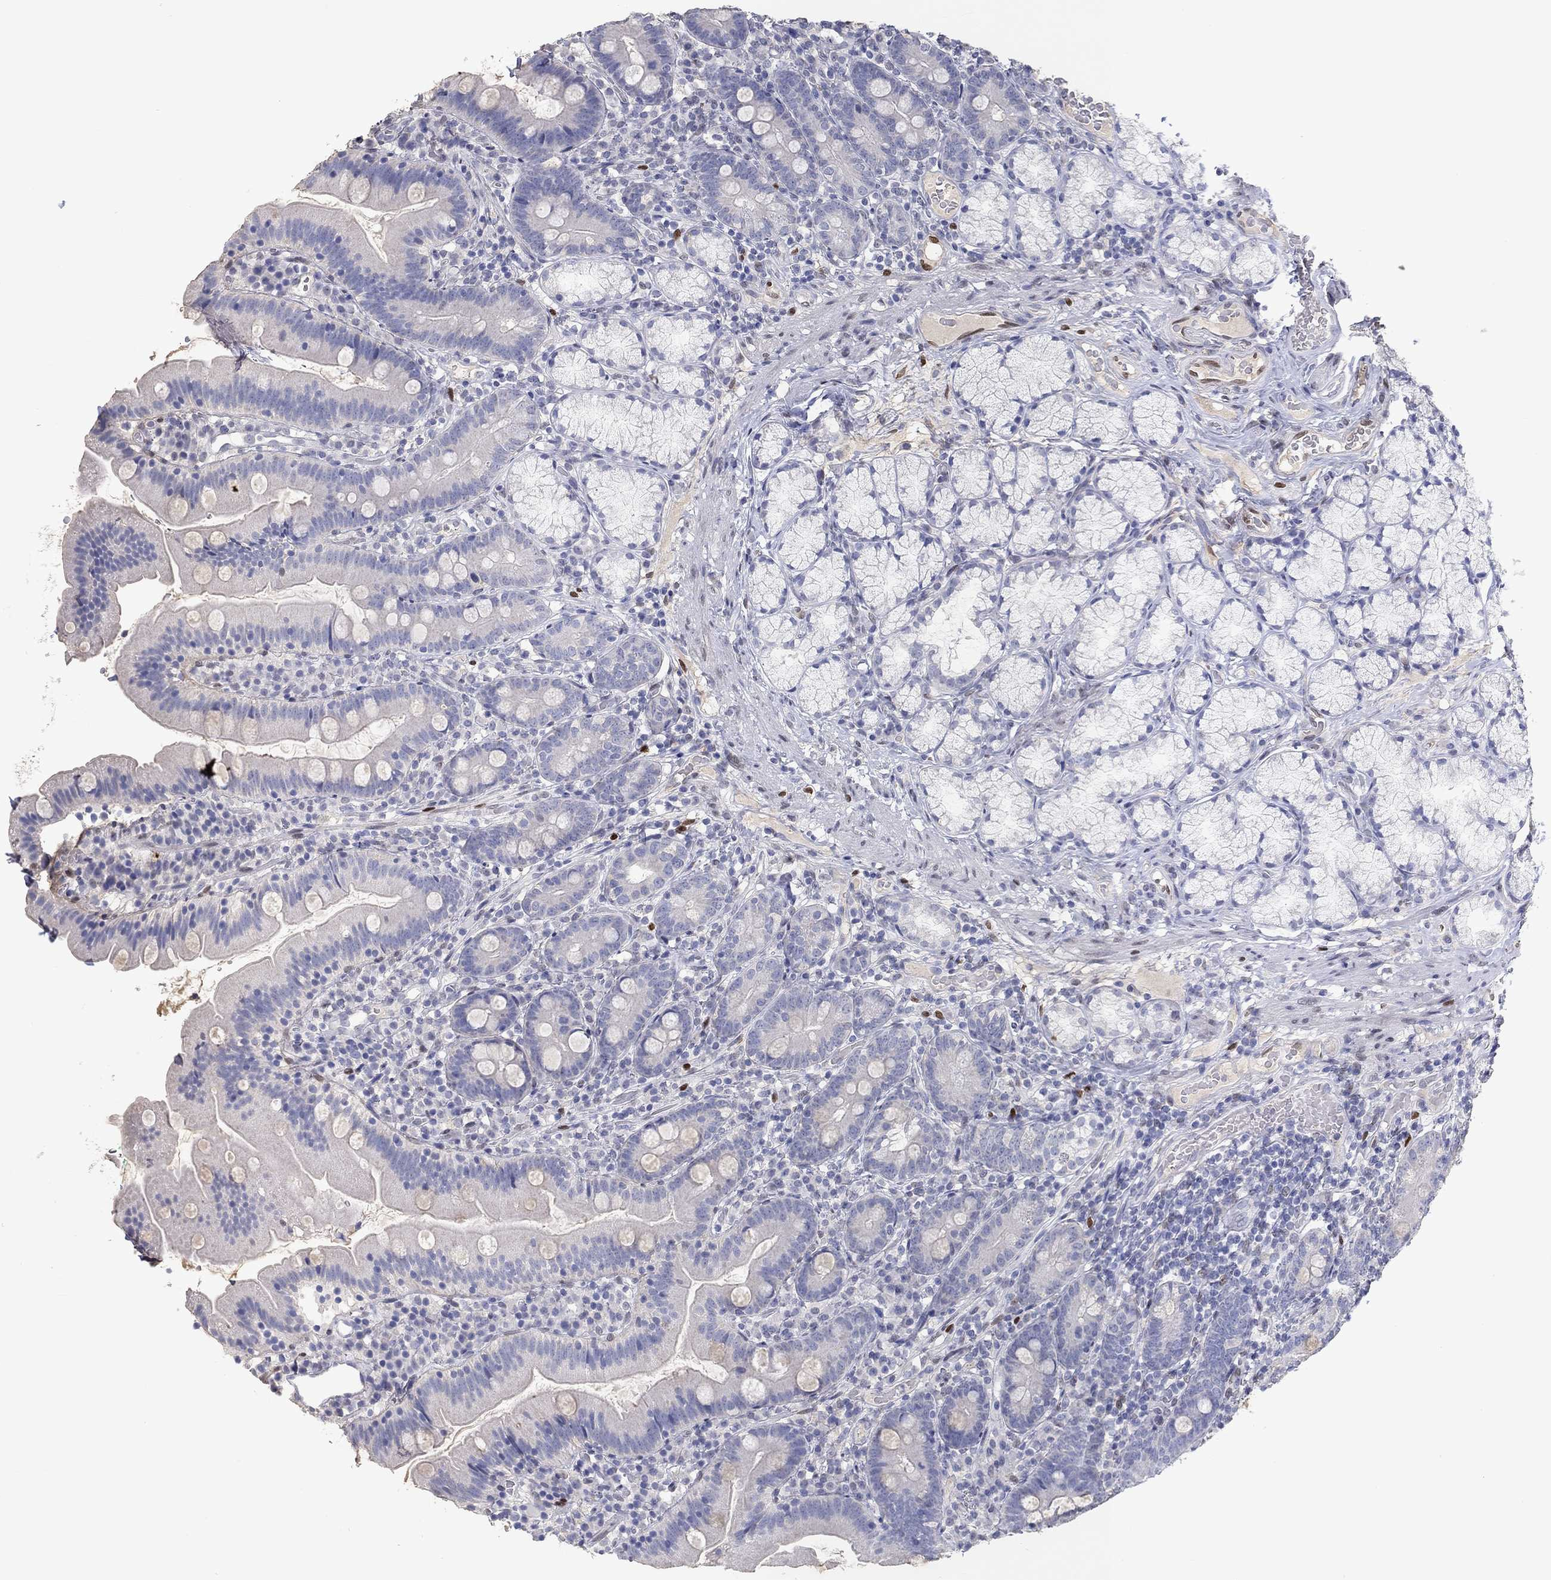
{"staining": {"intensity": "negative", "quantity": "none", "location": "none"}, "tissue": "duodenum", "cell_type": "Glandular cells", "image_type": "normal", "snomed": [{"axis": "morphology", "description": "Normal tissue, NOS"}, {"axis": "topography", "description": "Duodenum"}], "caption": "Duodenum was stained to show a protein in brown. There is no significant expression in glandular cells. (DAB (3,3'-diaminobenzidine) immunohistochemistry, high magnification).", "gene": "FGF2", "patient": {"sex": "female", "age": 67}}